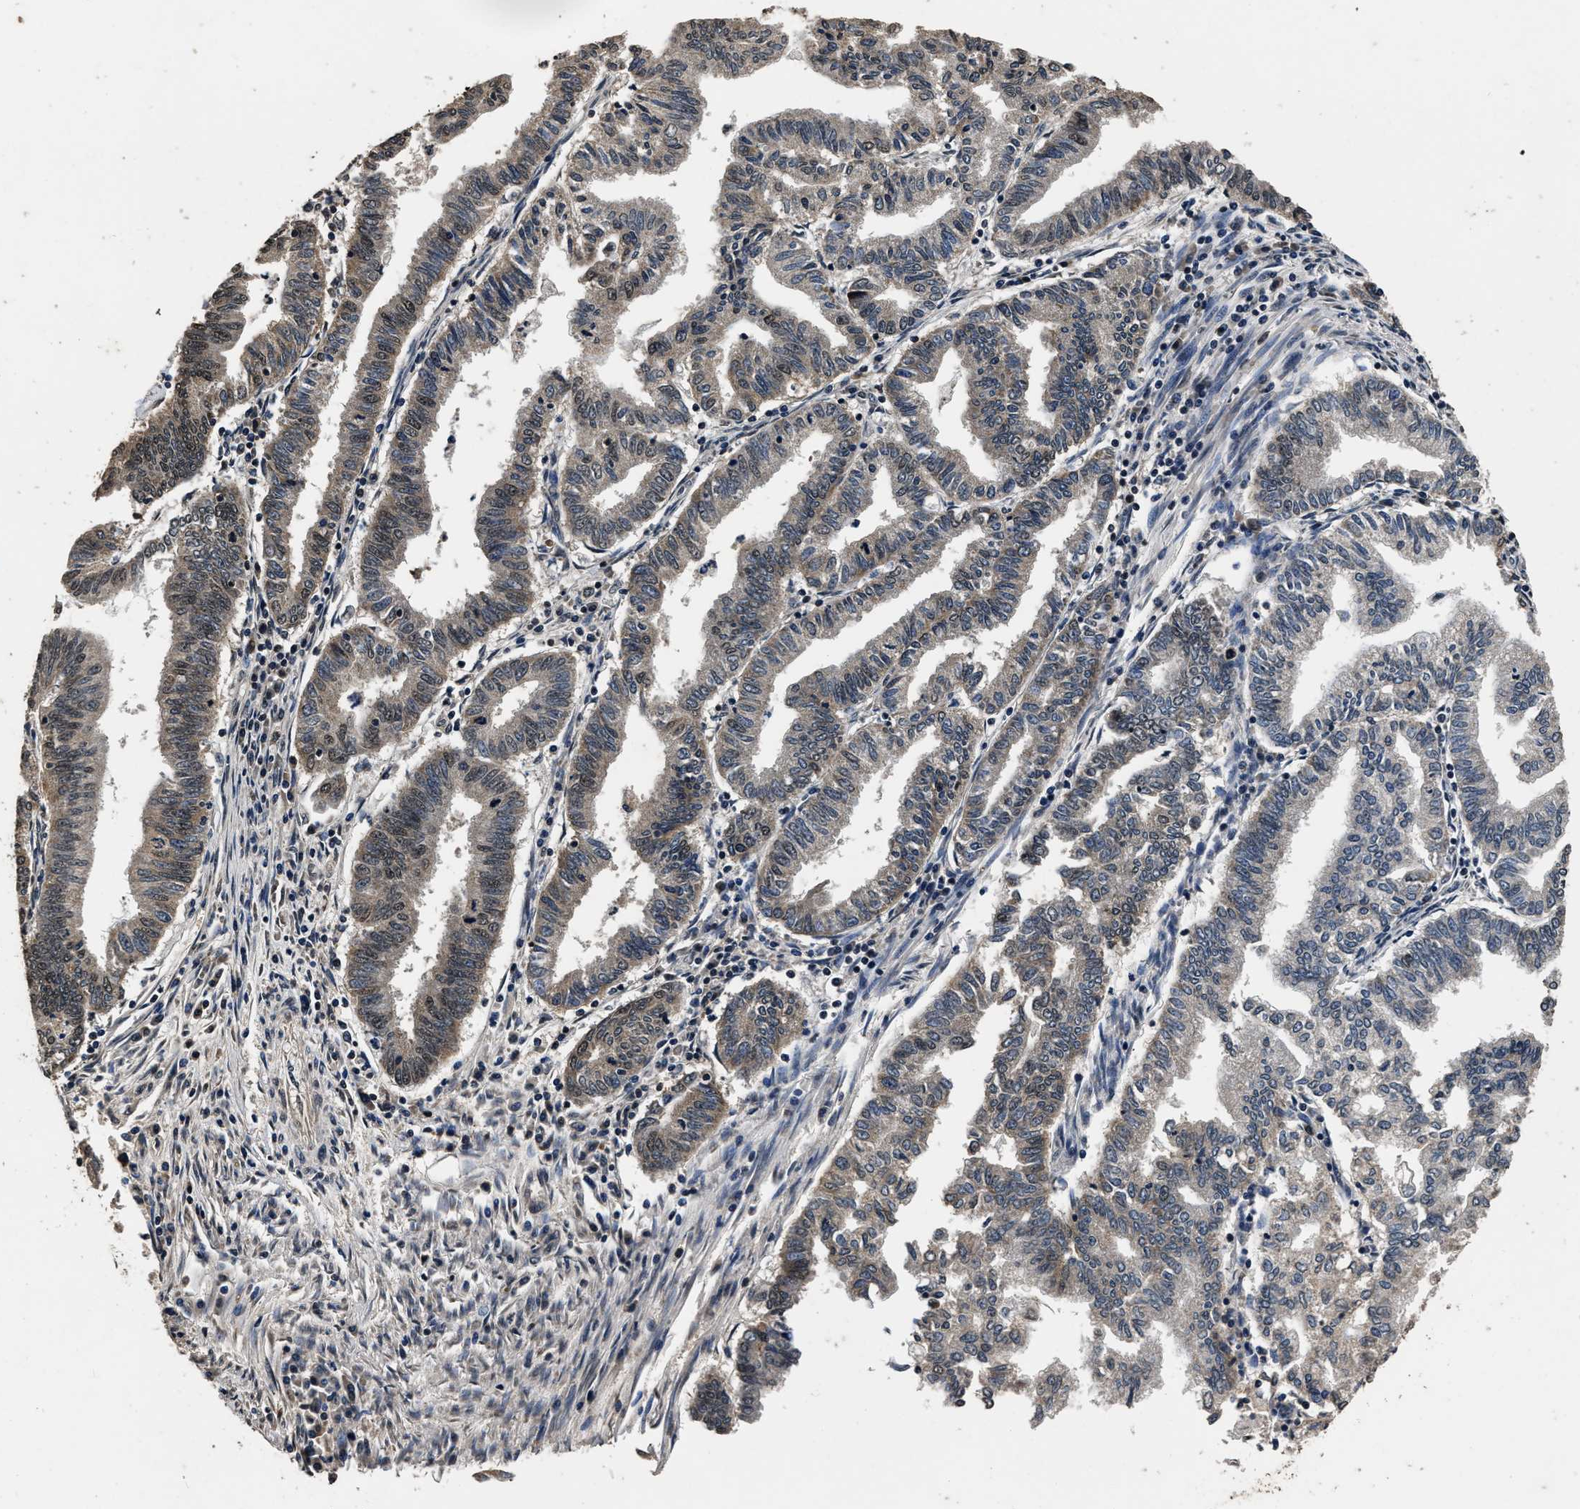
{"staining": {"intensity": "weak", "quantity": "<25%", "location": "nuclear"}, "tissue": "endometrial cancer", "cell_type": "Tumor cells", "image_type": "cancer", "snomed": [{"axis": "morphology", "description": "Polyp, NOS"}, {"axis": "morphology", "description": "Adenocarcinoma, NOS"}, {"axis": "morphology", "description": "Adenoma, NOS"}, {"axis": "topography", "description": "Endometrium"}], "caption": "DAB (3,3'-diaminobenzidine) immunohistochemical staining of human endometrial cancer (polyp) exhibits no significant positivity in tumor cells. (Brightfield microscopy of DAB immunohistochemistry at high magnification).", "gene": "CSTF1", "patient": {"sex": "female", "age": 79}}